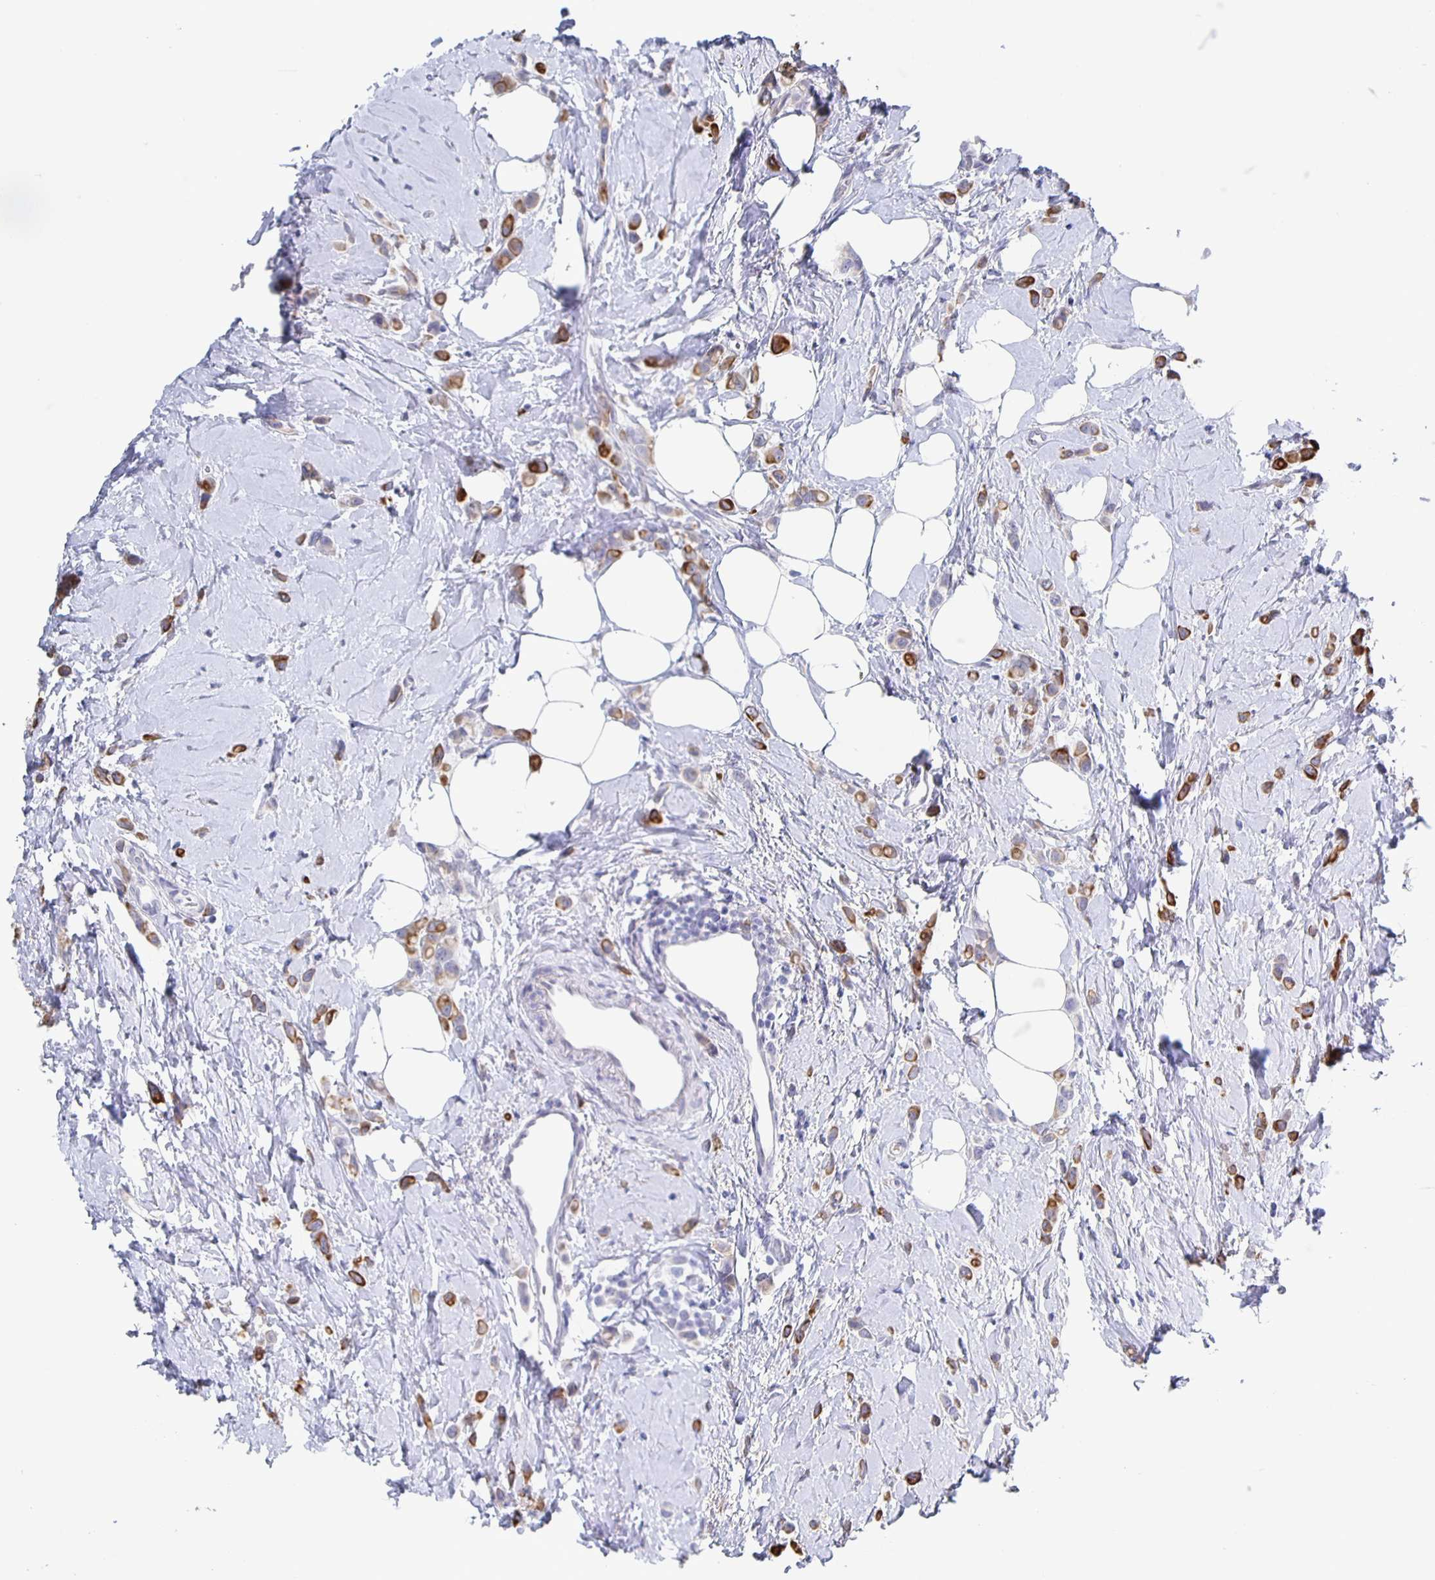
{"staining": {"intensity": "strong", "quantity": ">75%", "location": "cytoplasmic/membranous"}, "tissue": "breast cancer", "cell_type": "Tumor cells", "image_type": "cancer", "snomed": [{"axis": "morphology", "description": "Lobular carcinoma"}, {"axis": "topography", "description": "Breast"}], "caption": "Immunohistochemistry (IHC) (DAB) staining of breast cancer demonstrates strong cytoplasmic/membranous protein positivity in about >75% of tumor cells.", "gene": "CCDC17", "patient": {"sex": "female", "age": 66}}